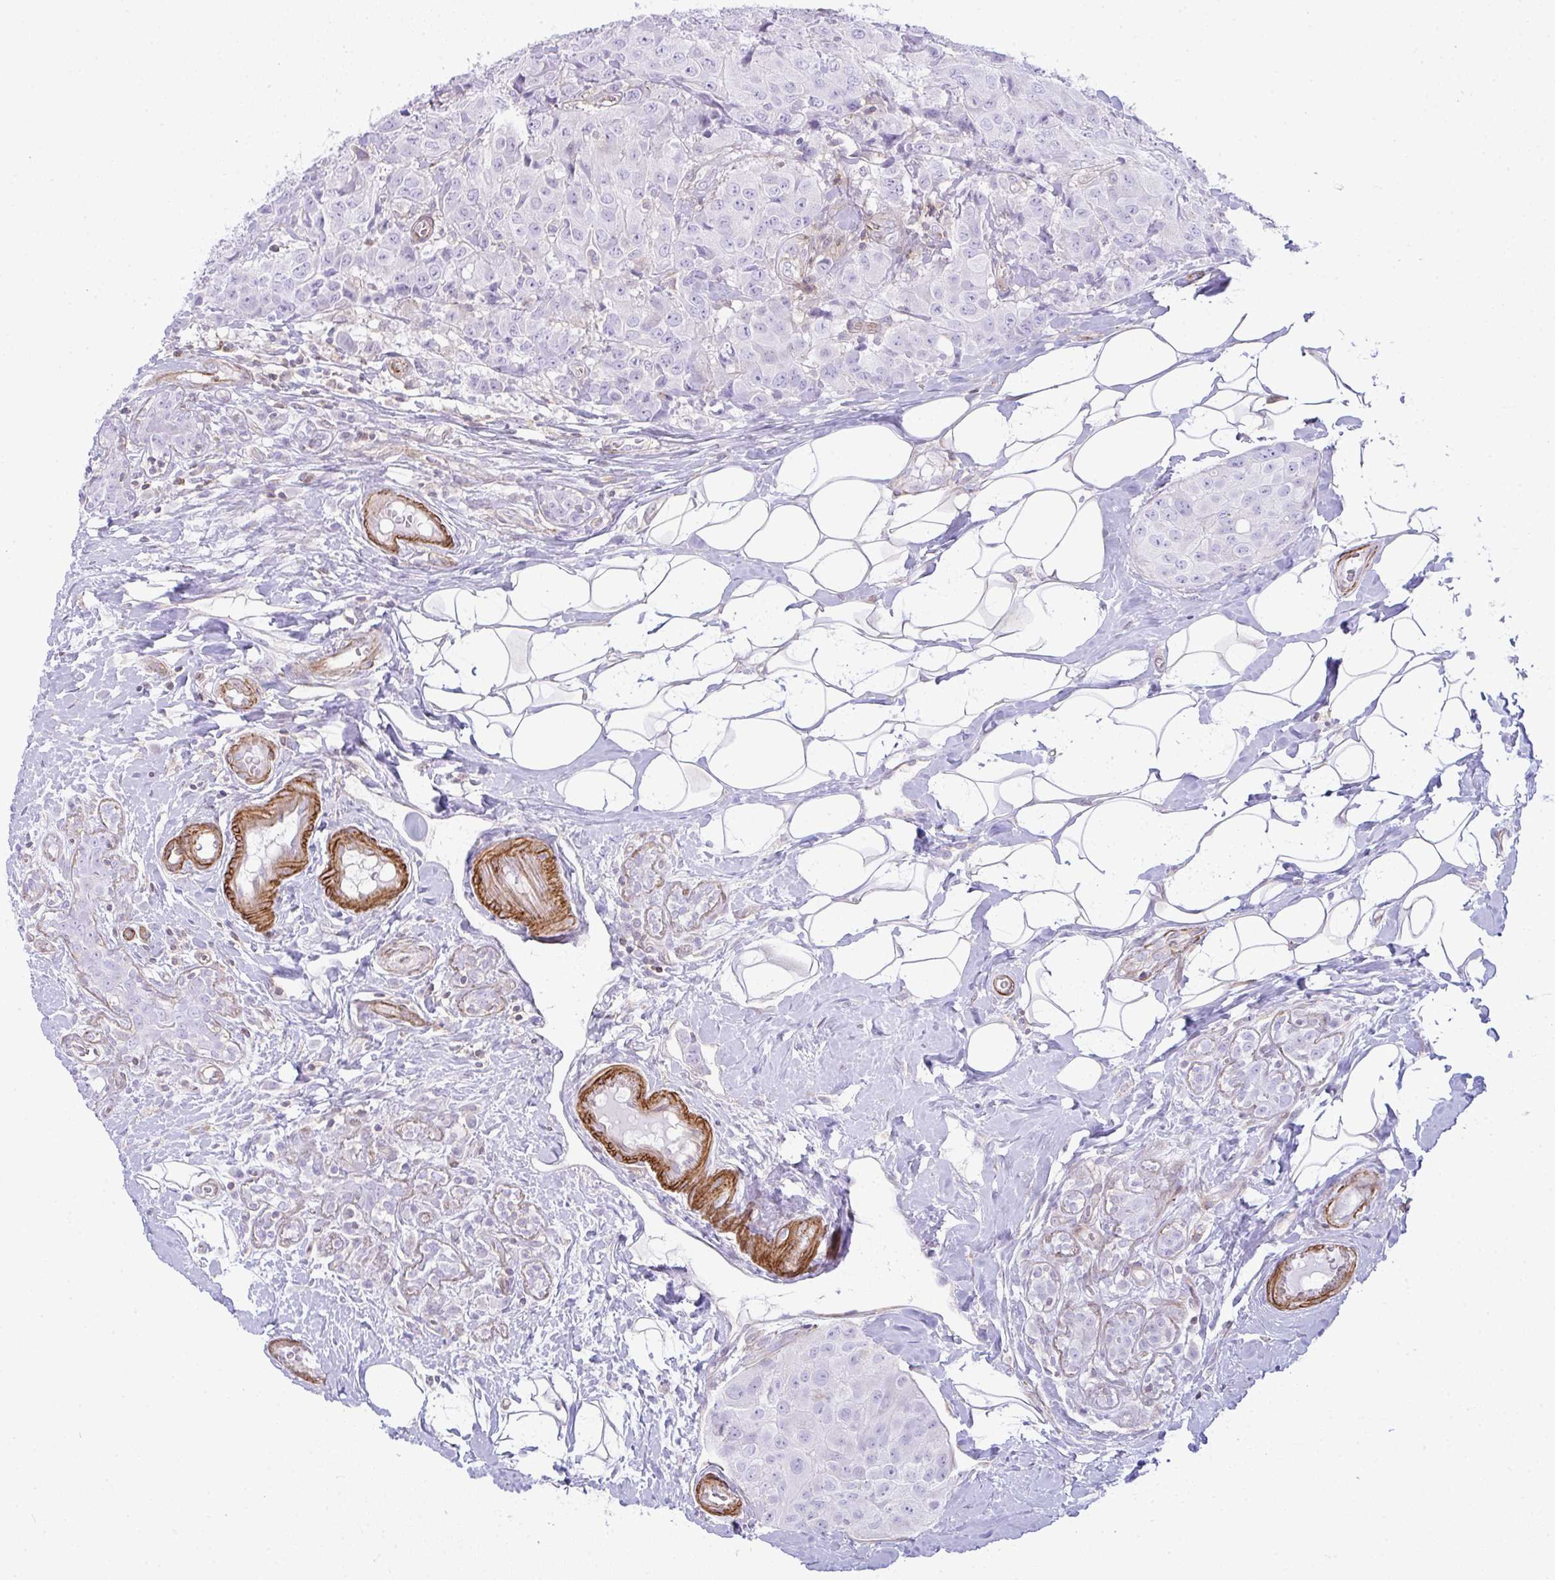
{"staining": {"intensity": "negative", "quantity": "none", "location": "none"}, "tissue": "breast cancer", "cell_type": "Tumor cells", "image_type": "cancer", "snomed": [{"axis": "morphology", "description": "Duct carcinoma"}, {"axis": "topography", "description": "Breast"}], "caption": "Tumor cells show no significant protein expression in intraductal carcinoma (breast).", "gene": "CDRT15", "patient": {"sex": "female", "age": 43}}